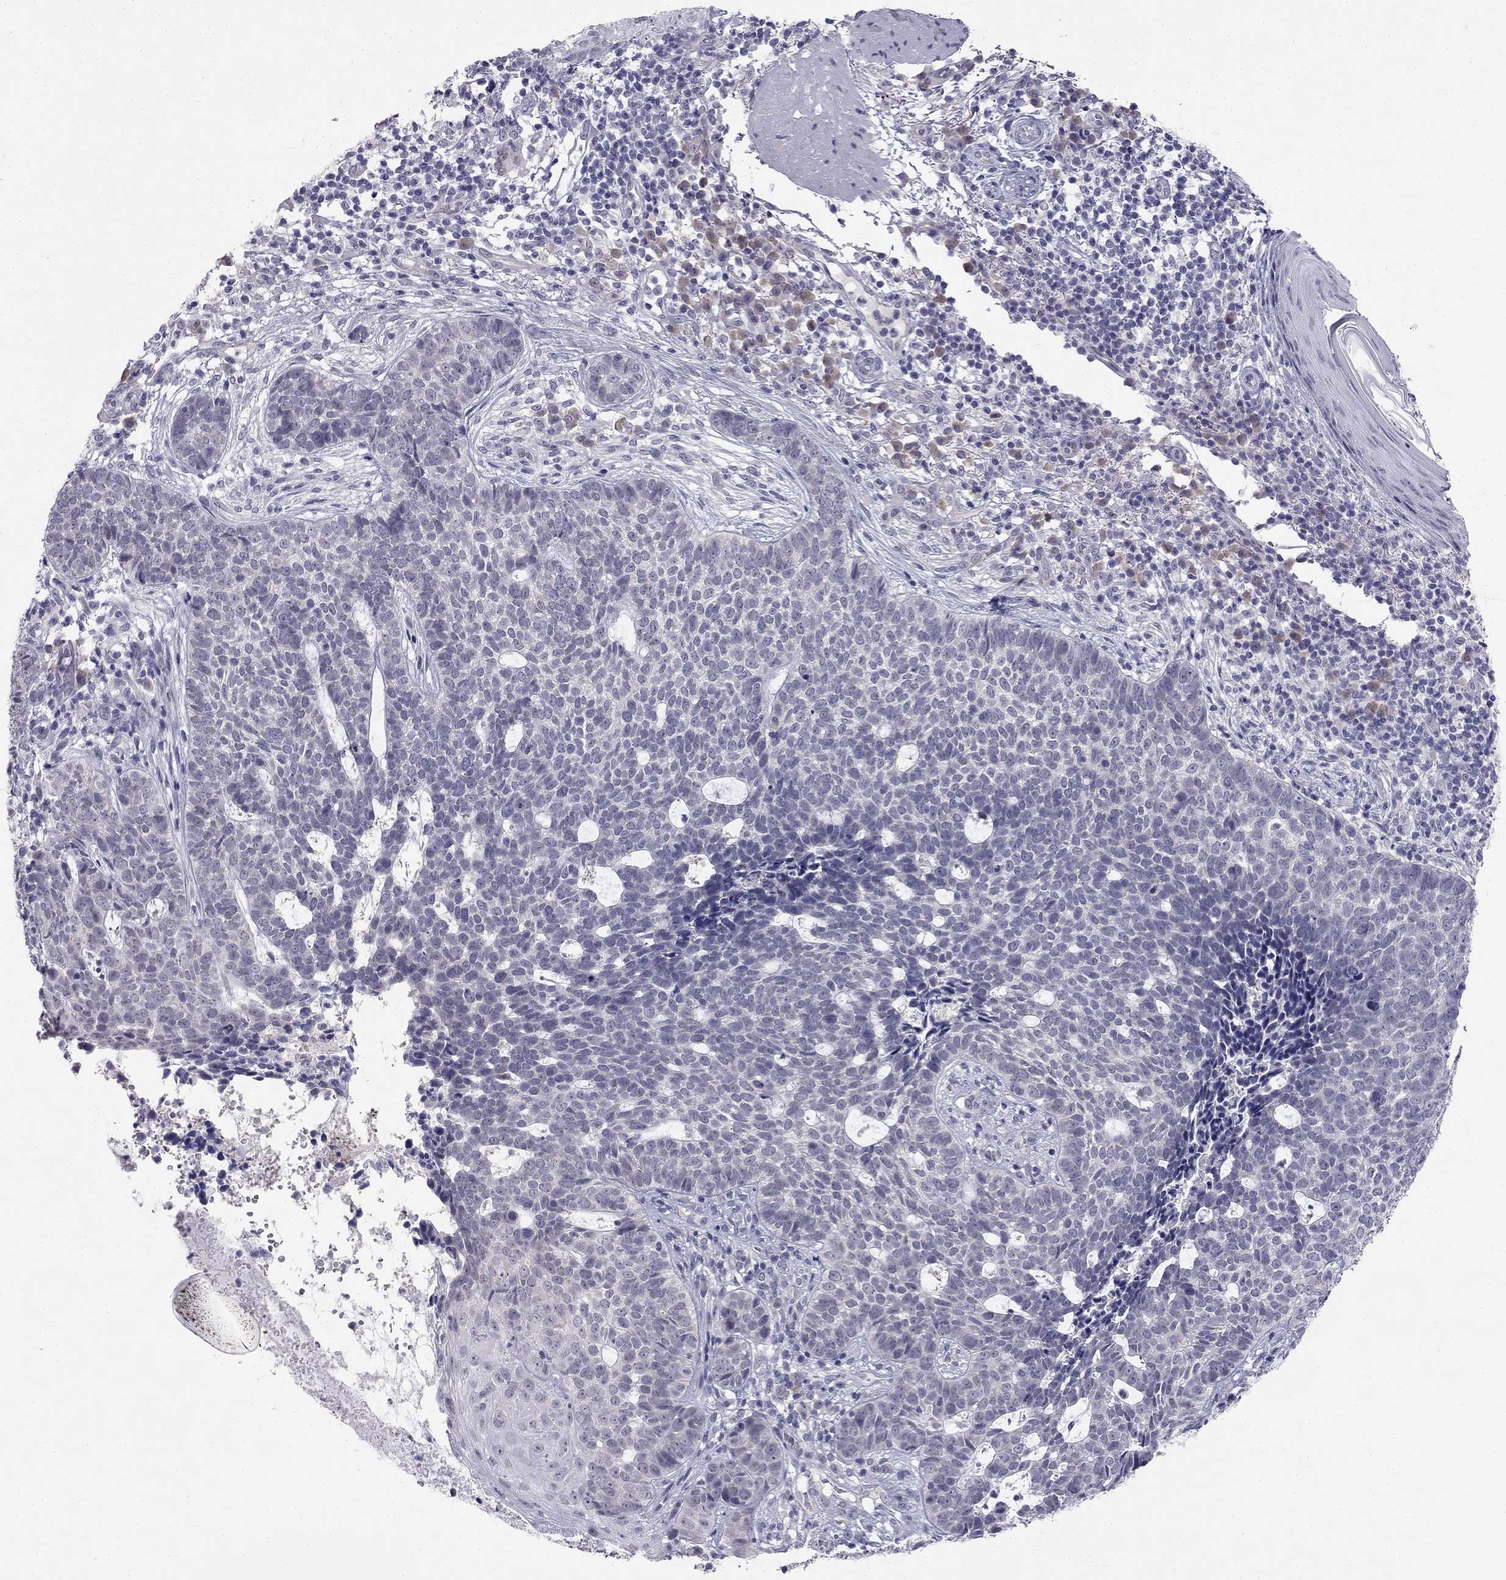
{"staining": {"intensity": "negative", "quantity": "none", "location": "none"}, "tissue": "skin cancer", "cell_type": "Tumor cells", "image_type": "cancer", "snomed": [{"axis": "morphology", "description": "Basal cell carcinoma"}, {"axis": "topography", "description": "Skin"}], "caption": "Micrograph shows no protein staining in tumor cells of basal cell carcinoma (skin) tissue.", "gene": "C16orf89", "patient": {"sex": "female", "age": 69}}